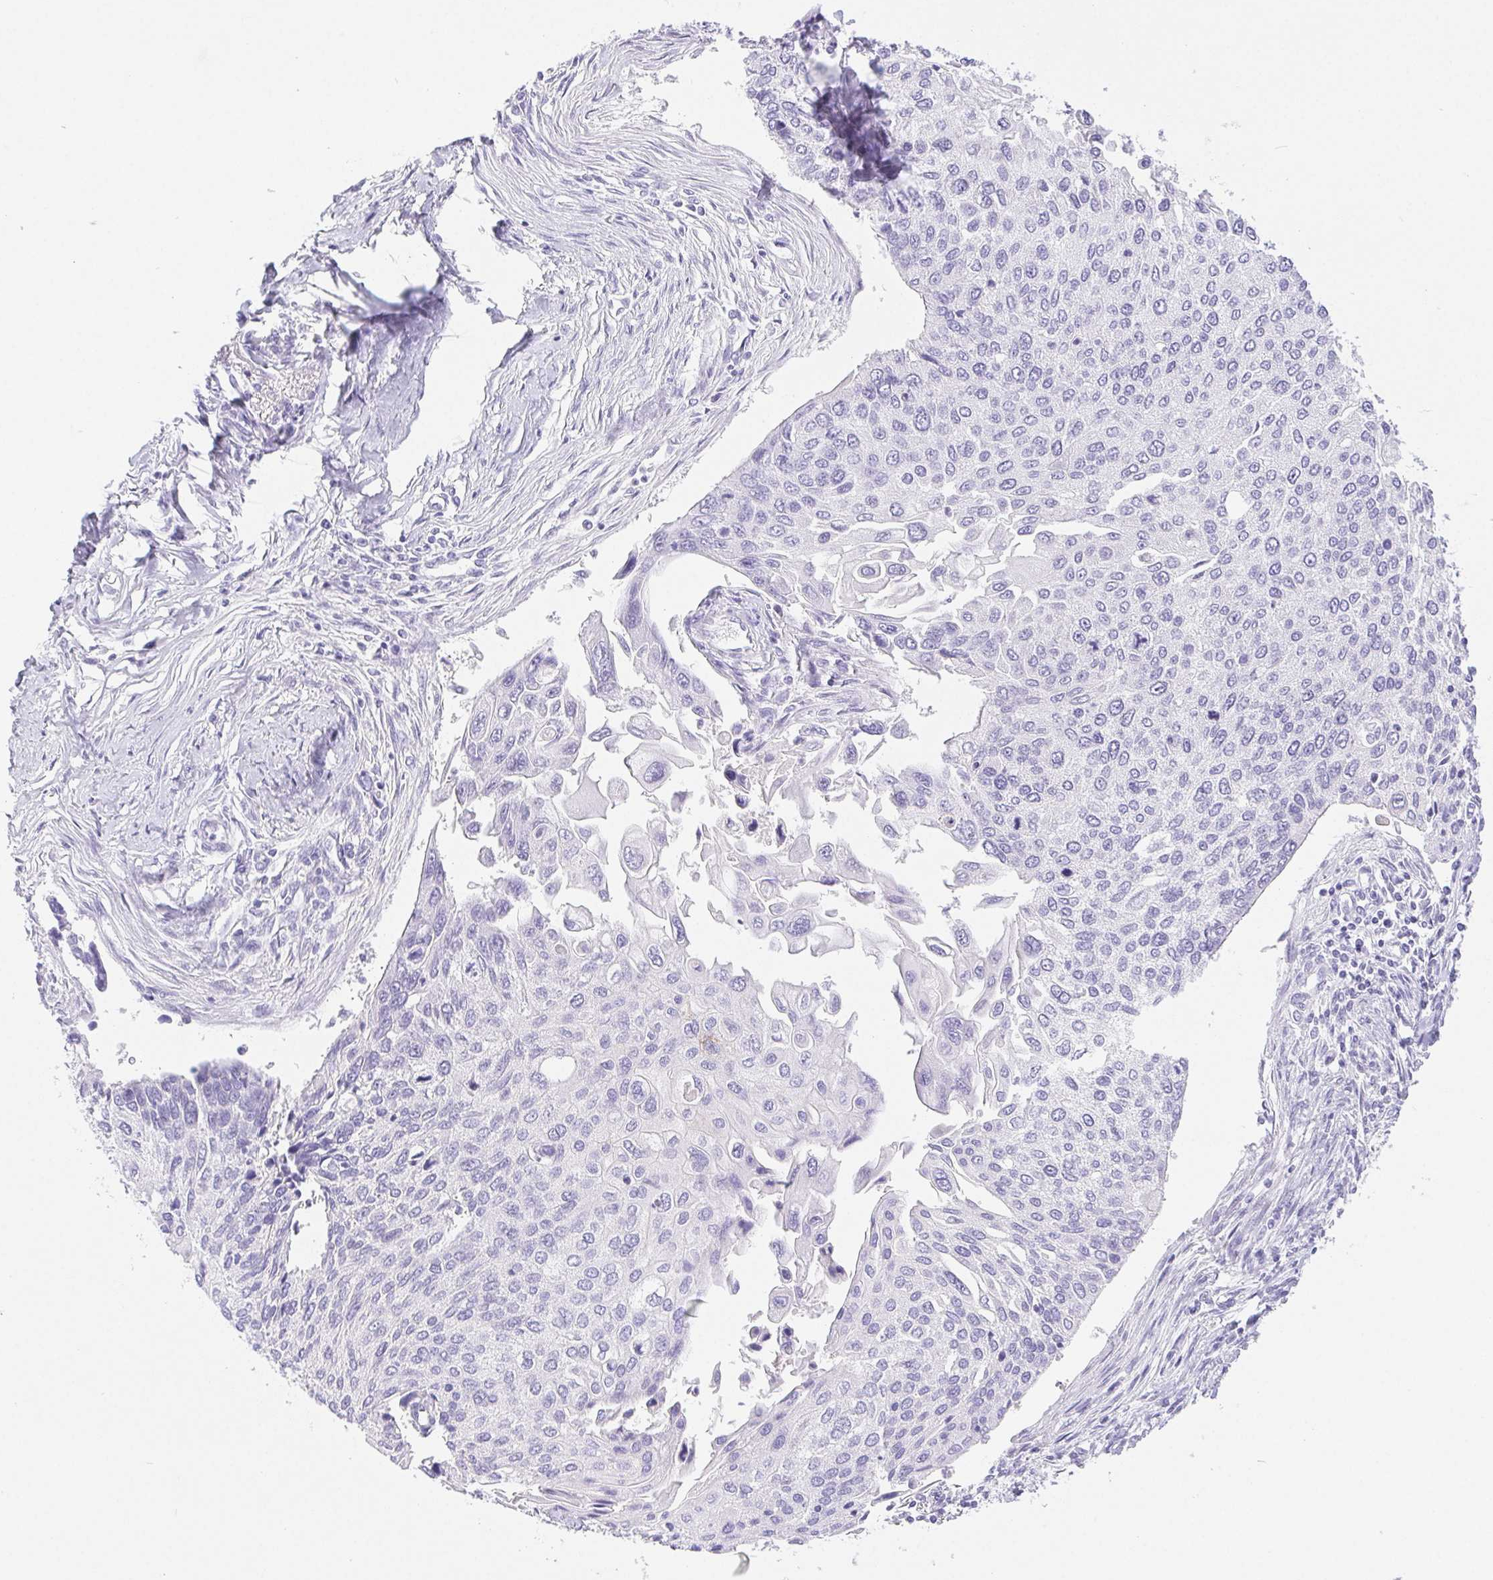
{"staining": {"intensity": "negative", "quantity": "none", "location": "none"}, "tissue": "lung cancer", "cell_type": "Tumor cells", "image_type": "cancer", "snomed": [{"axis": "morphology", "description": "Squamous cell carcinoma, NOS"}, {"axis": "morphology", "description": "Squamous cell carcinoma, metastatic, NOS"}, {"axis": "topography", "description": "Lung"}], "caption": "The histopathology image reveals no staining of tumor cells in lung squamous cell carcinoma.", "gene": "PNLIP", "patient": {"sex": "male", "age": 63}}